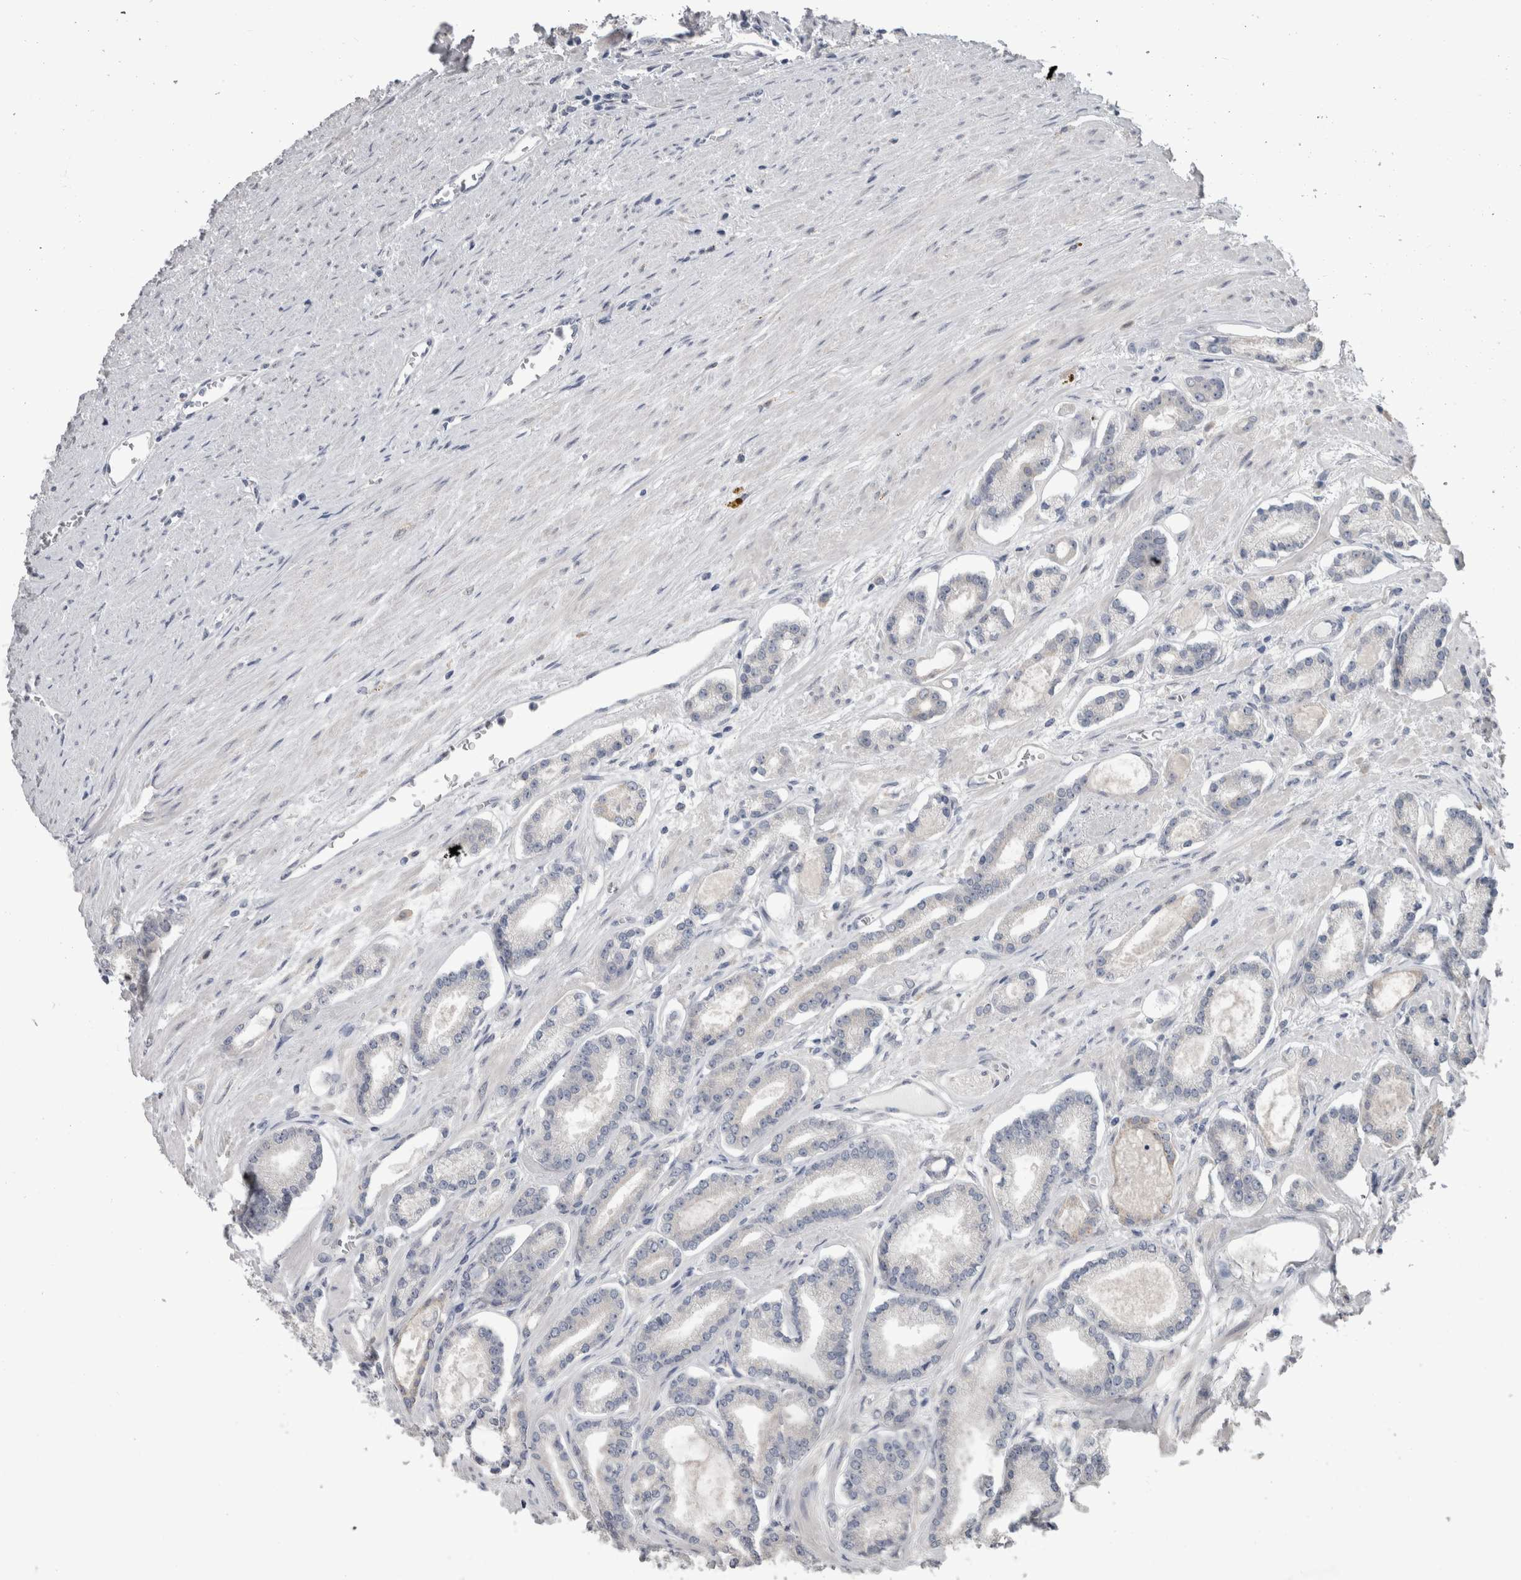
{"staining": {"intensity": "negative", "quantity": "none", "location": "none"}, "tissue": "prostate cancer", "cell_type": "Tumor cells", "image_type": "cancer", "snomed": [{"axis": "morphology", "description": "Adenocarcinoma, Low grade"}, {"axis": "topography", "description": "Prostate"}], "caption": "IHC of human prostate cancer demonstrates no staining in tumor cells.", "gene": "FHOD3", "patient": {"sex": "male", "age": 60}}